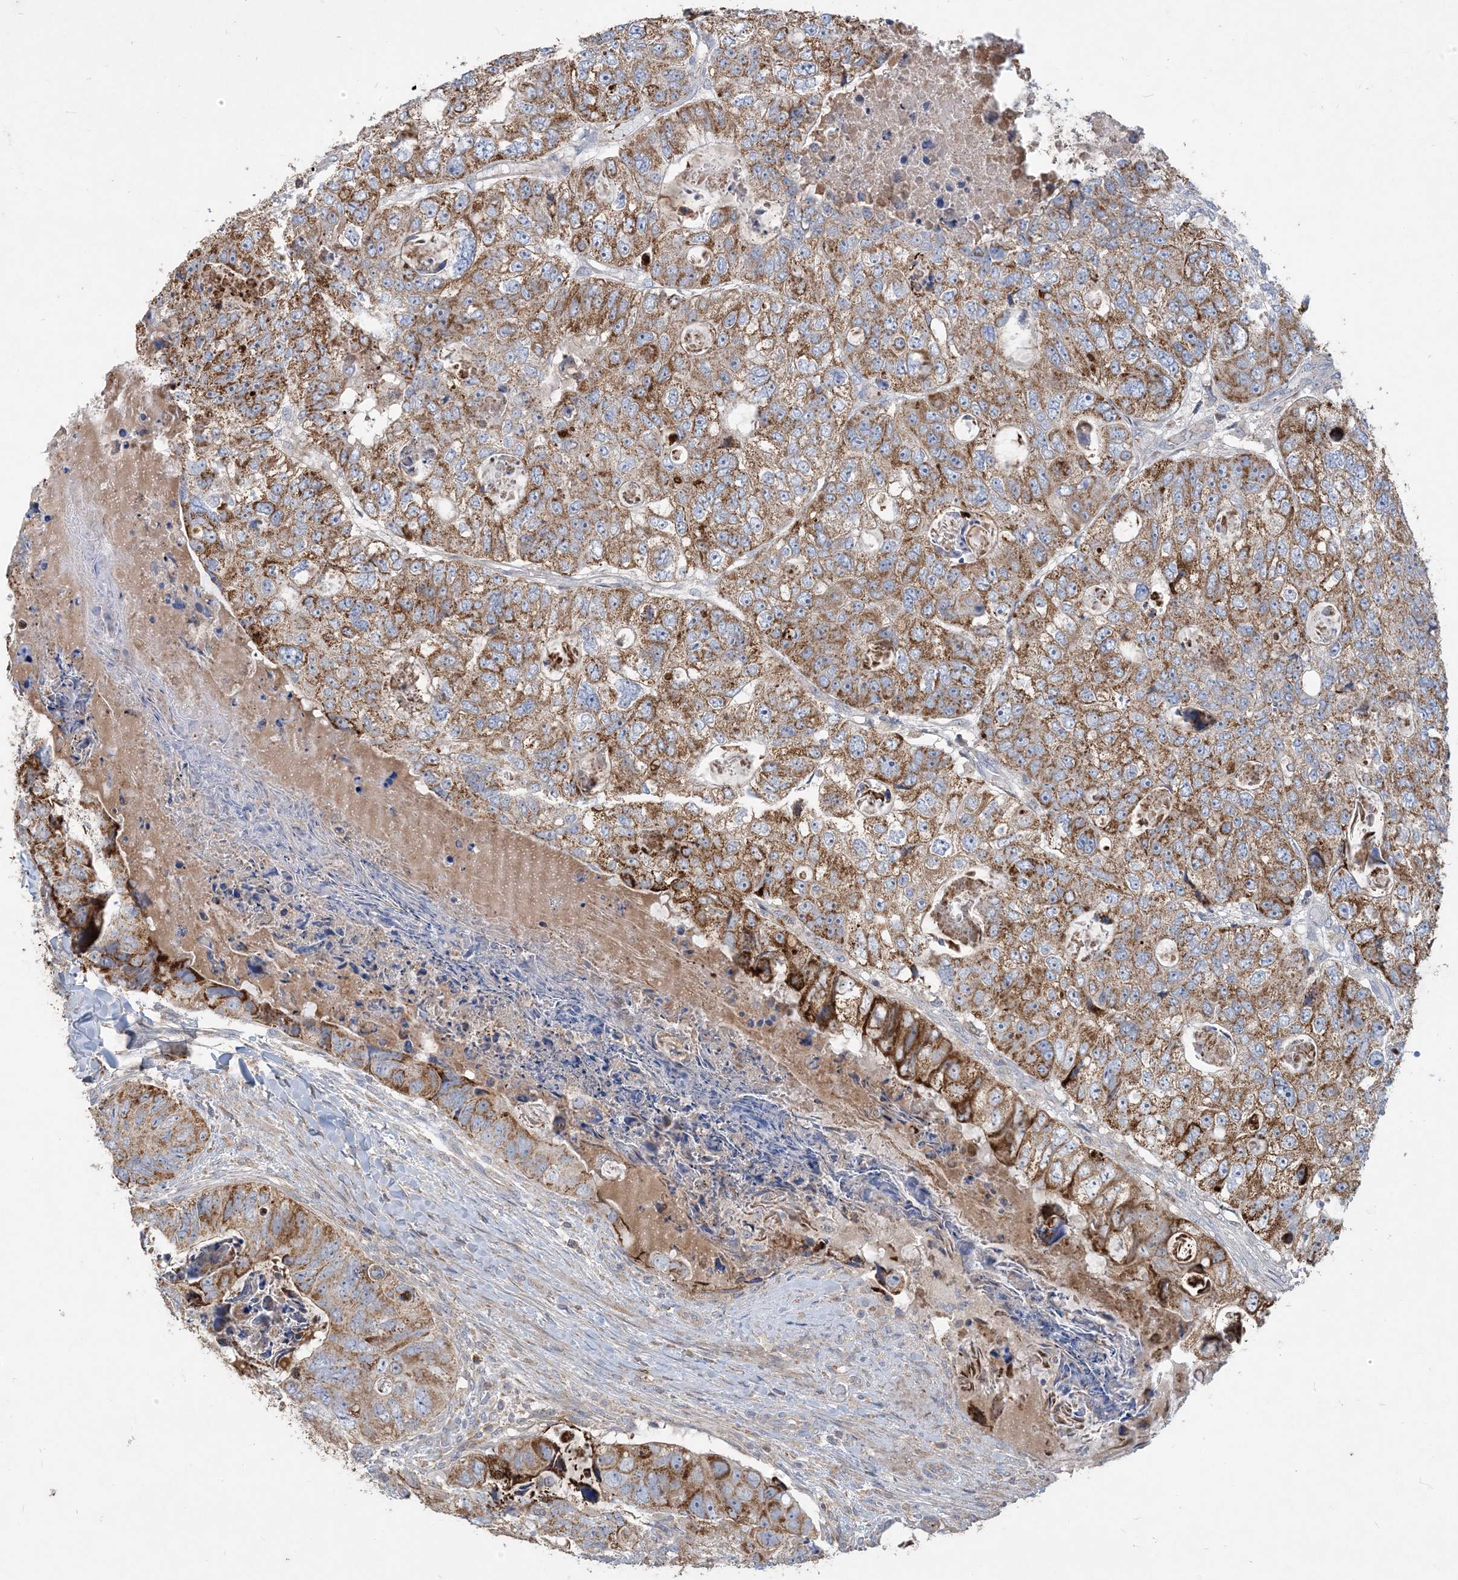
{"staining": {"intensity": "strong", "quantity": ">75%", "location": "cytoplasmic/membranous"}, "tissue": "colorectal cancer", "cell_type": "Tumor cells", "image_type": "cancer", "snomed": [{"axis": "morphology", "description": "Adenocarcinoma, NOS"}, {"axis": "topography", "description": "Rectum"}], "caption": "This histopathology image displays IHC staining of adenocarcinoma (colorectal), with high strong cytoplasmic/membranous staining in approximately >75% of tumor cells.", "gene": "ECHDC1", "patient": {"sex": "male", "age": 59}}